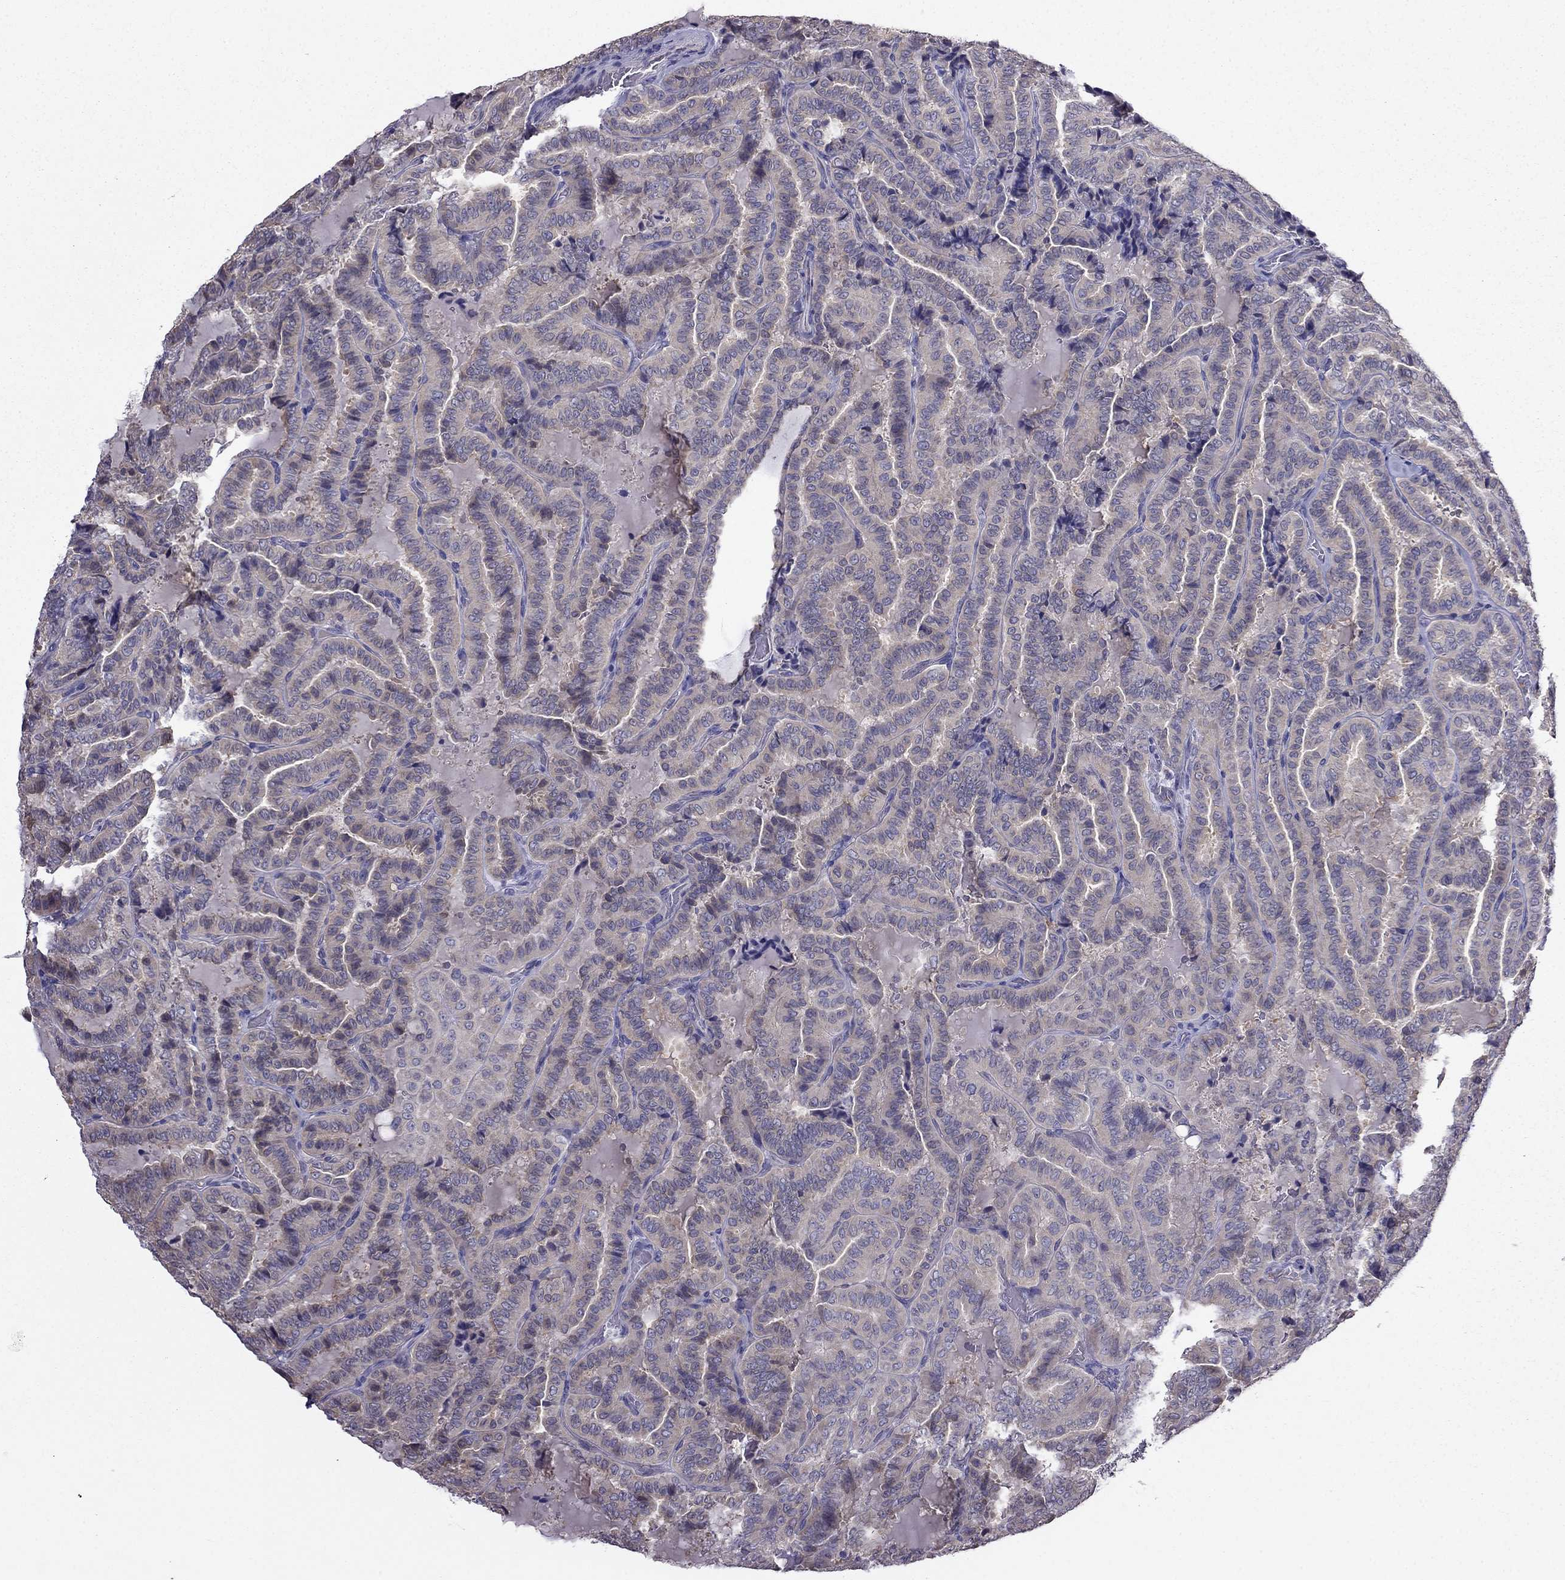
{"staining": {"intensity": "weak", "quantity": "25%-75%", "location": "cytoplasmic/membranous"}, "tissue": "thyroid cancer", "cell_type": "Tumor cells", "image_type": "cancer", "snomed": [{"axis": "morphology", "description": "Papillary adenocarcinoma, NOS"}, {"axis": "topography", "description": "Thyroid gland"}], "caption": "The photomicrograph reveals staining of thyroid cancer (papillary adenocarcinoma), revealing weak cytoplasmic/membranous protein expression (brown color) within tumor cells. The protein of interest is shown in brown color, while the nuclei are stained blue.", "gene": "SCNN1D", "patient": {"sex": "female", "age": 39}}